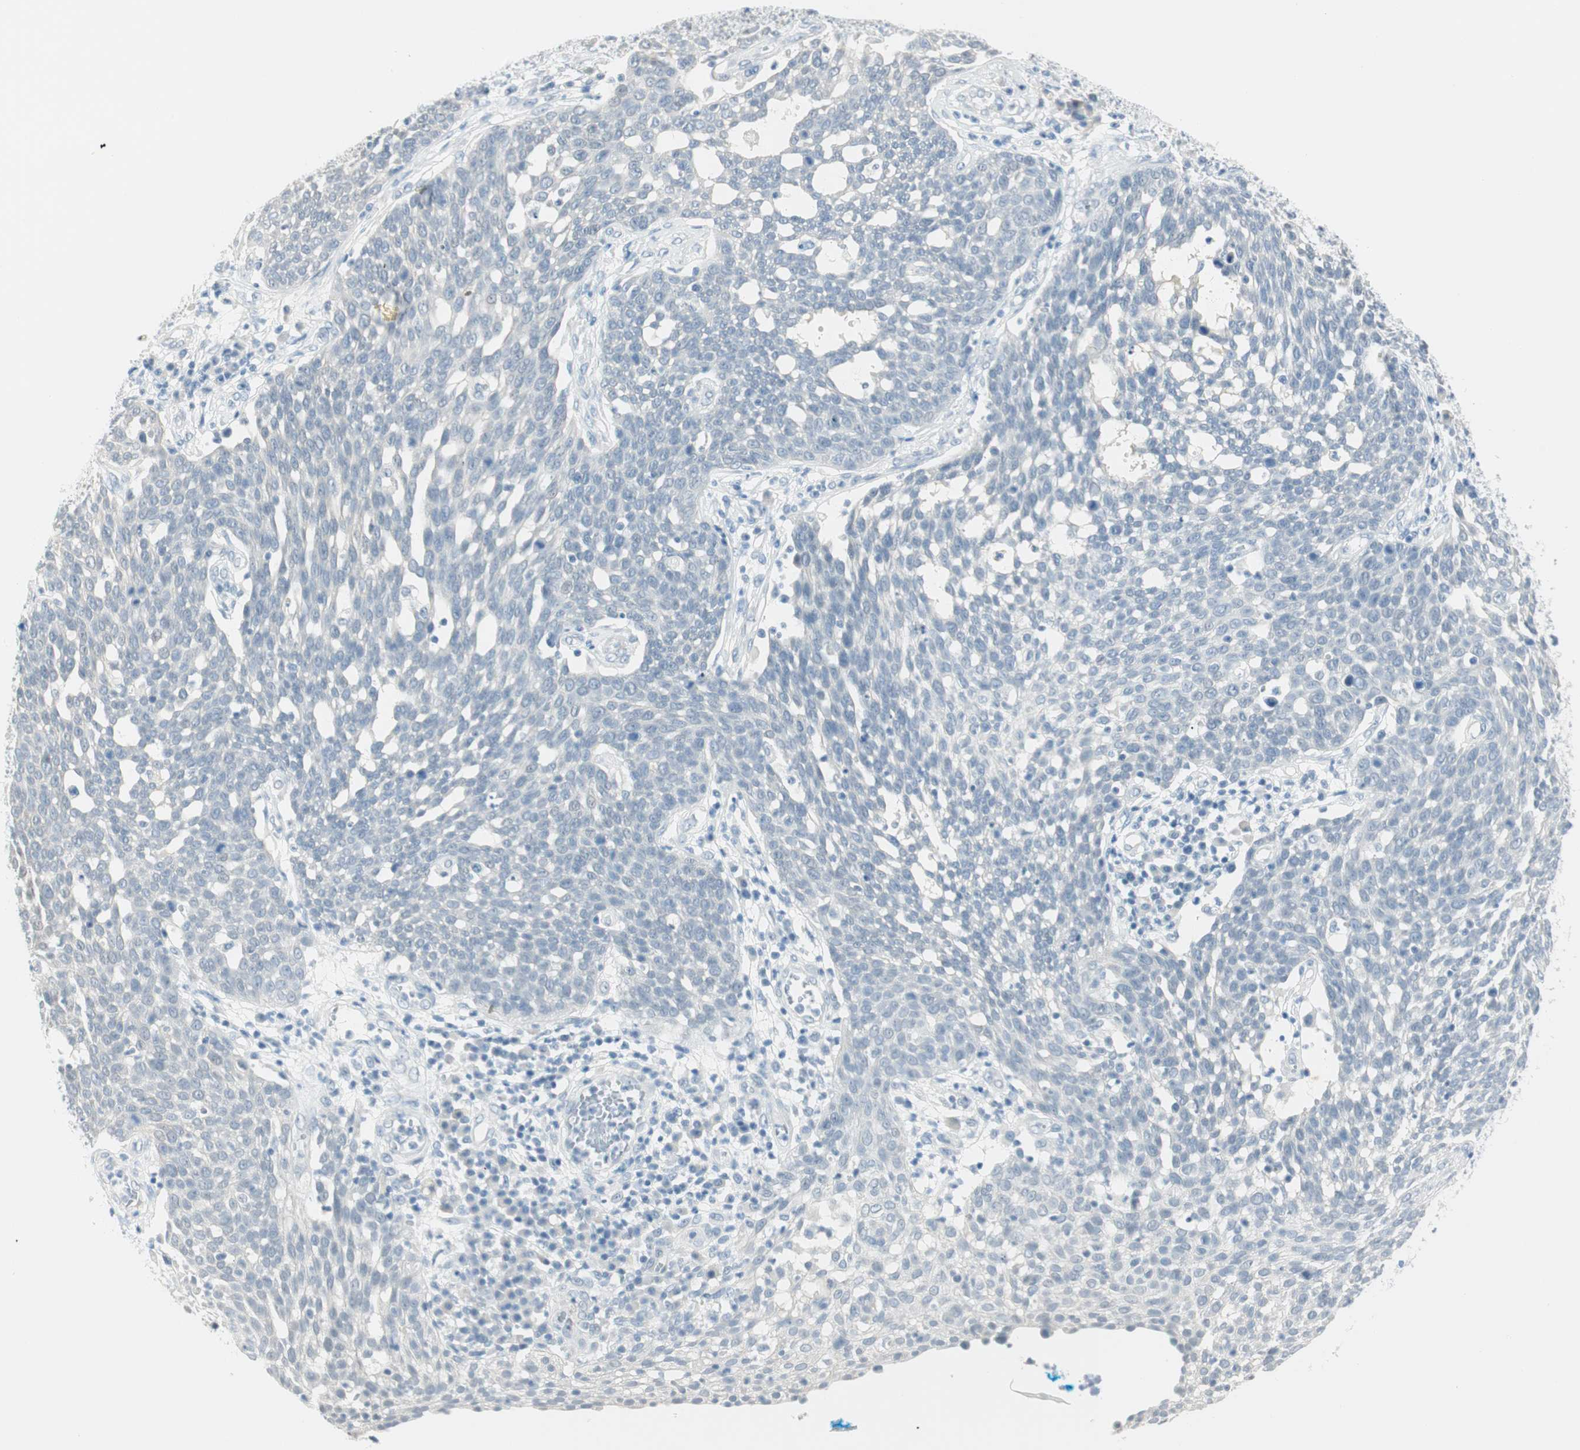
{"staining": {"intensity": "negative", "quantity": "none", "location": "none"}, "tissue": "cervical cancer", "cell_type": "Tumor cells", "image_type": "cancer", "snomed": [{"axis": "morphology", "description": "Squamous cell carcinoma, NOS"}, {"axis": "topography", "description": "Cervix"}], "caption": "Tumor cells show no significant protein expression in cervical cancer (squamous cell carcinoma). Nuclei are stained in blue.", "gene": "MLLT10", "patient": {"sex": "female", "age": 34}}